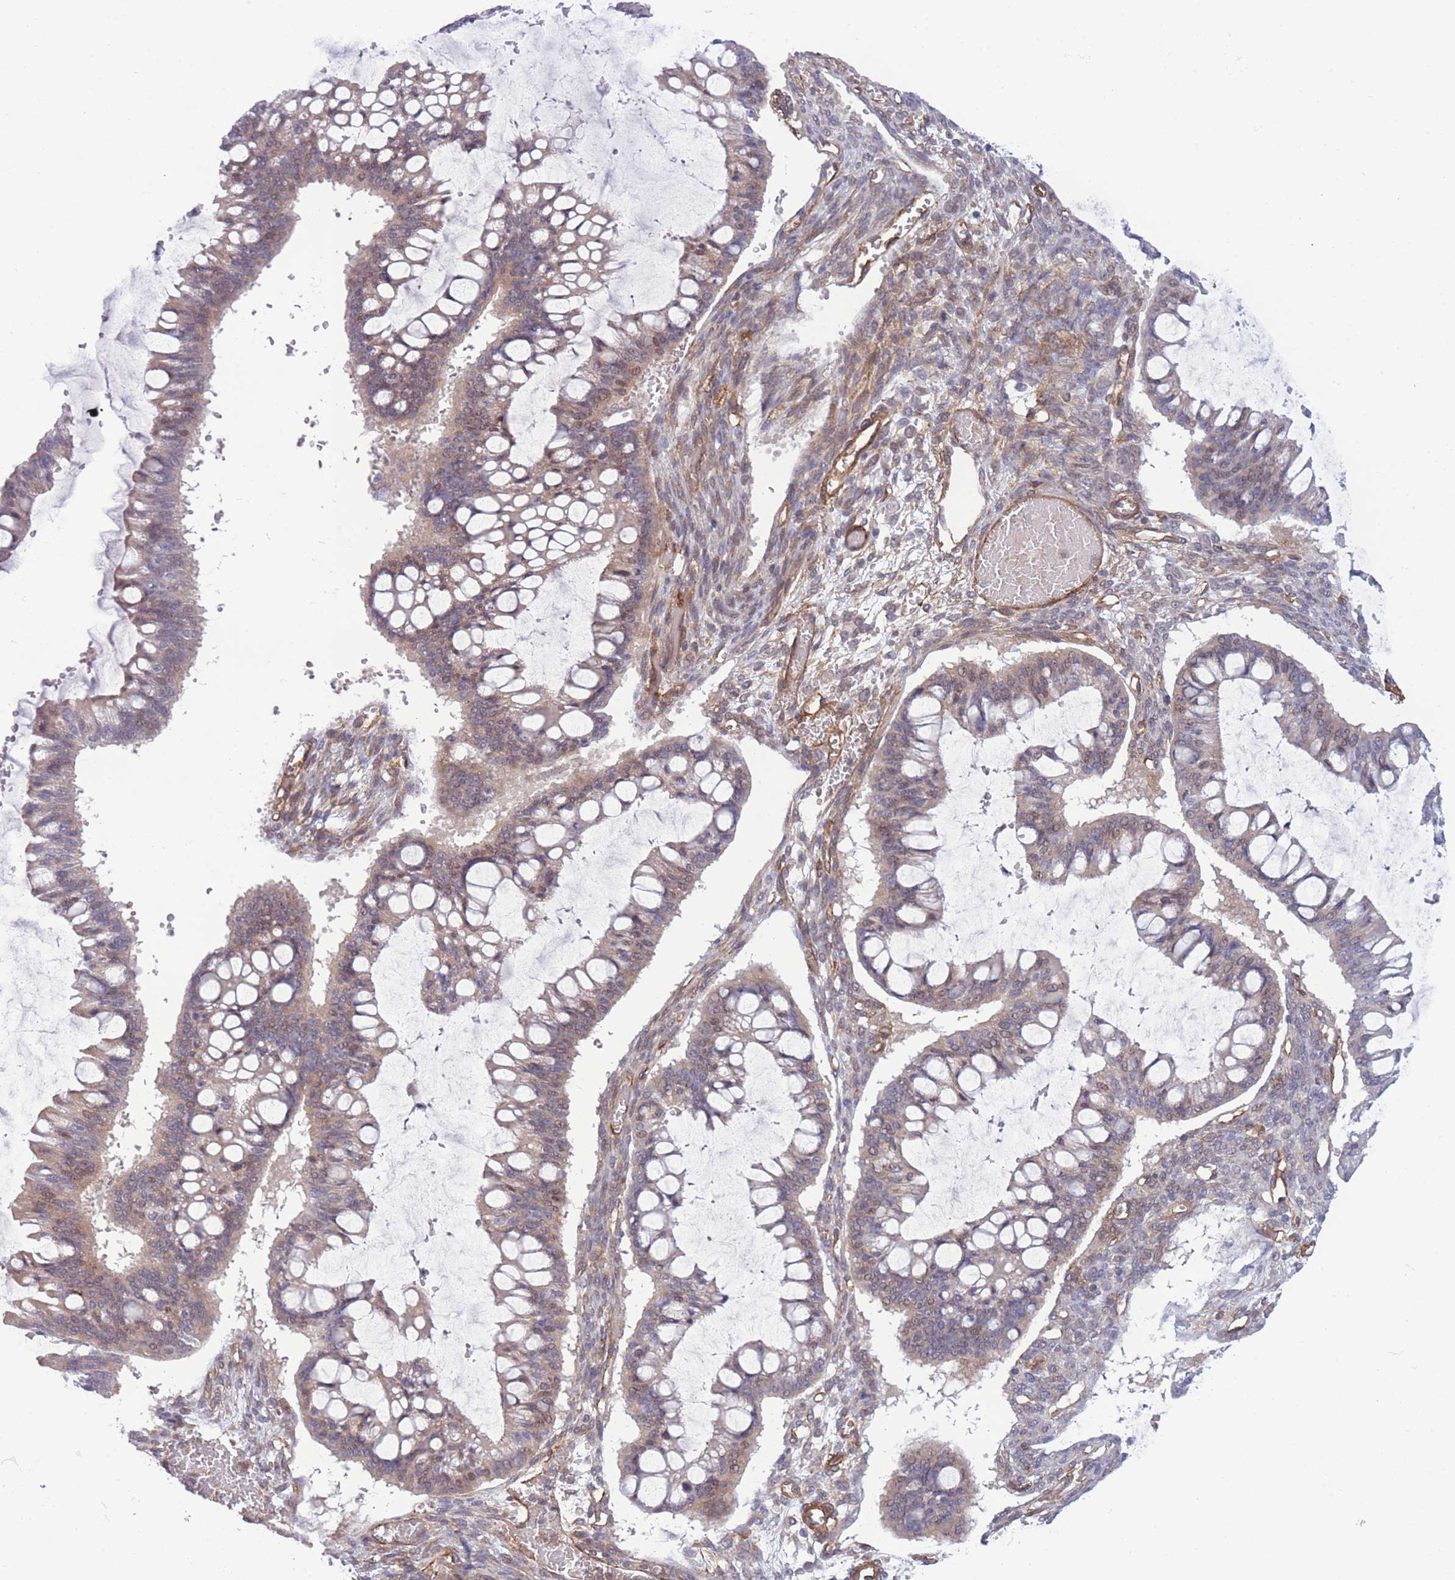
{"staining": {"intensity": "weak", "quantity": "25%-75%", "location": "cytoplasmic/membranous"}, "tissue": "ovarian cancer", "cell_type": "Tumor cells", "image_type": "cancer", "snomed": [{"axis": "morphology", "description": "Cystadenocarcinoma, mucinous, NOS"}, {"axis": "topography", "description": "Ovary"}], "caption": "Approximately 25%-75% of tumor cells in ovarian cancer display weak cytoplasmic/membranous protein staining as visualized by brown immunohistochemical staining.", "gene": "CDC25B", "patient": {"sex": "female", "age": 73}}